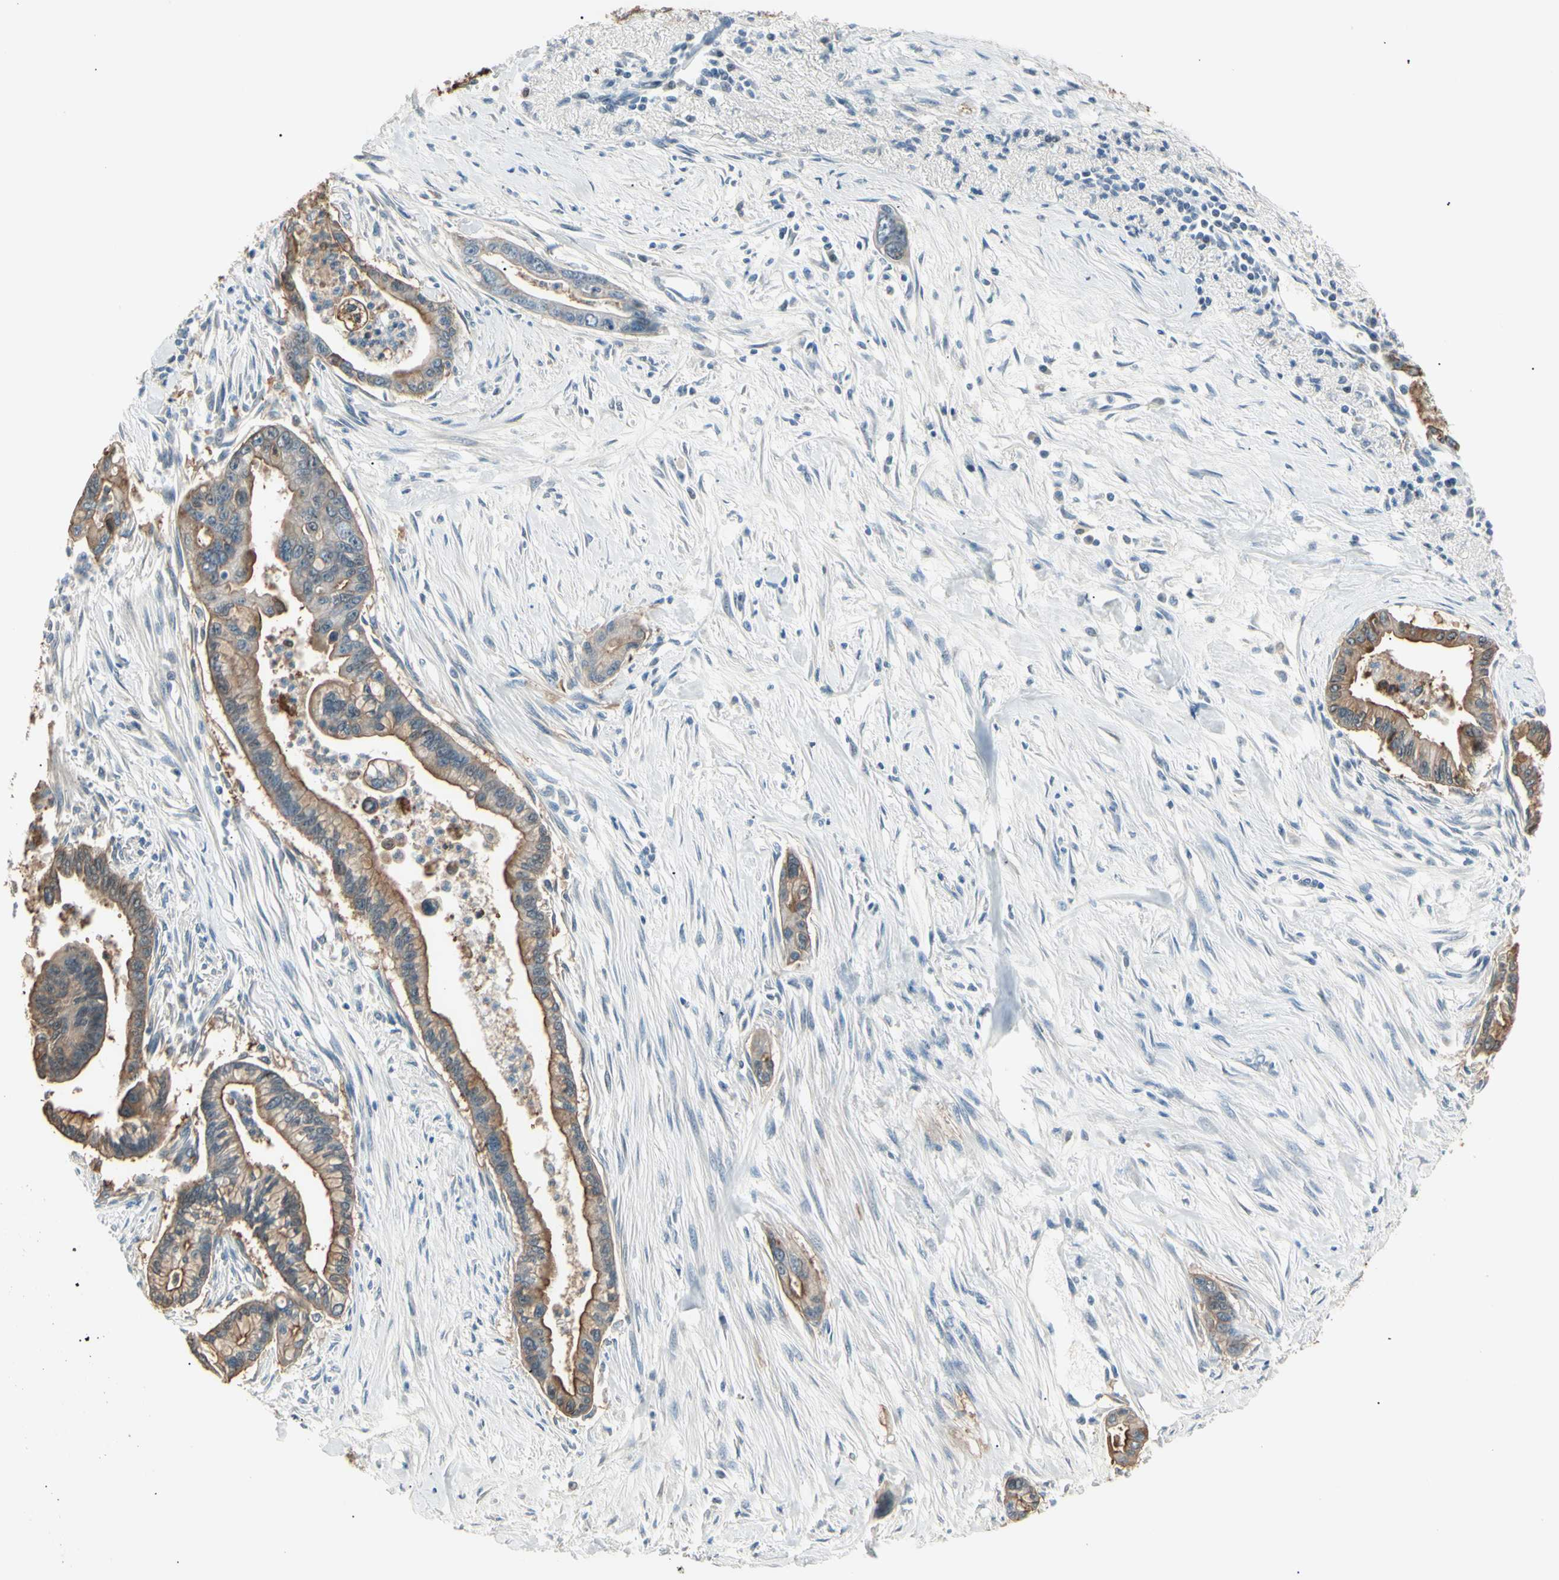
{"staining": {"intensity": "moderate", "quantity": ">75%", "location": "cytoplasmic/membranous"}, "tissue": "pancreatic cancer", "cell_type": "Tumor cells", "image_type": "cancer", "snomed": [{"axis": "morphology", "description": "Adenocarcinoma, NOS"}, {"axis": "topography", "description": "Pancreas"}], "caption": "Tumor cells show medium levels of moderate cytoplasmic/membranous staining in about >75% of cells in human pancreatic cancer.", "gene": "LHPP", "patient": {"sex": "male", "age": 70}}